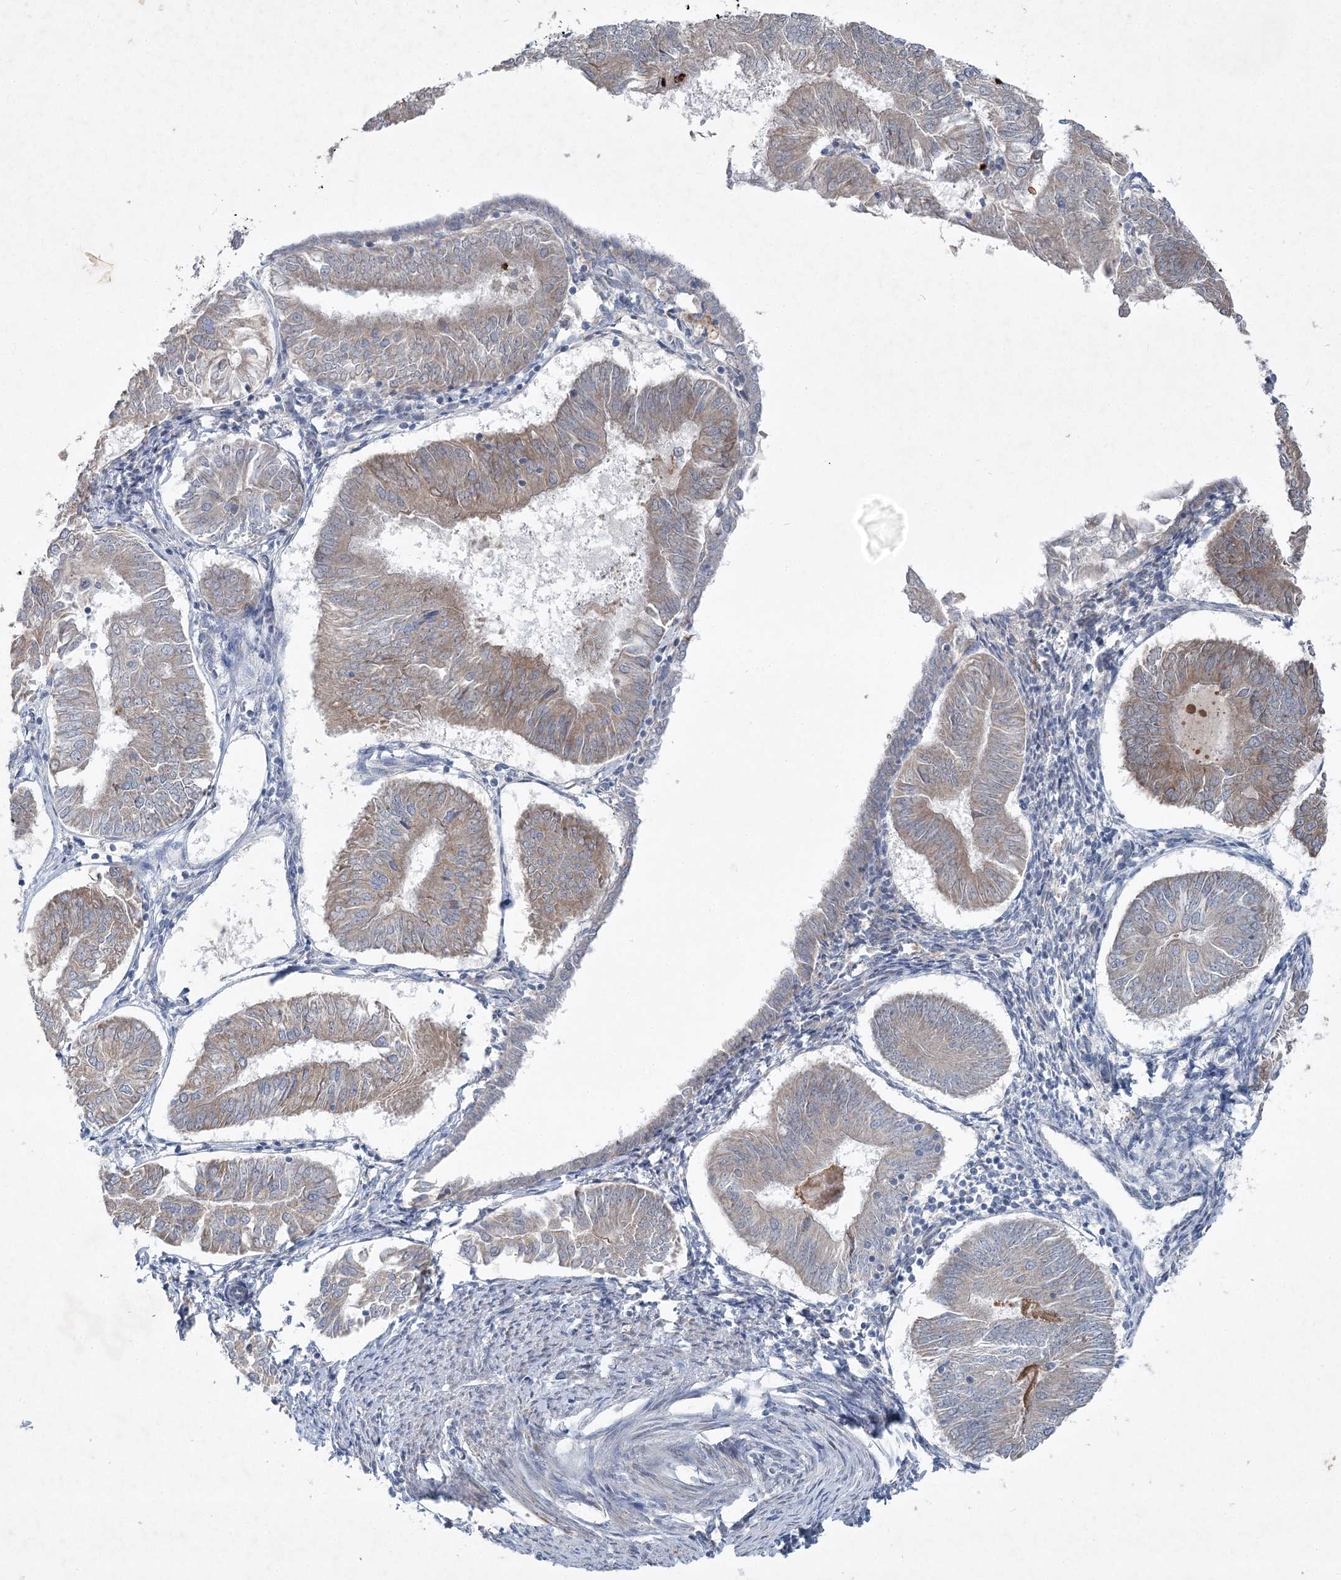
{"staining": {"intensity": "weak", "quantity": ">75%", "location": "cytoplasmic/membranous"}, "tissue": "endometrial cancer", "cell_type": "Tumor cells", "image_type": "cancer", "snomed": [{"axis": "morphology", "description": "Adenocarcinoma, NOS"}, {"axis": "topography", "description": "Endometrium"}], "caption": "Adenocarcinoma (endometrial) stained with a brown dye displays weak cytoplasmic/membranous positive positivity in approximately >75% of tumor cells.", "gene": "PLA2G12A", "patient": {"sex": "female", "age": 58}}